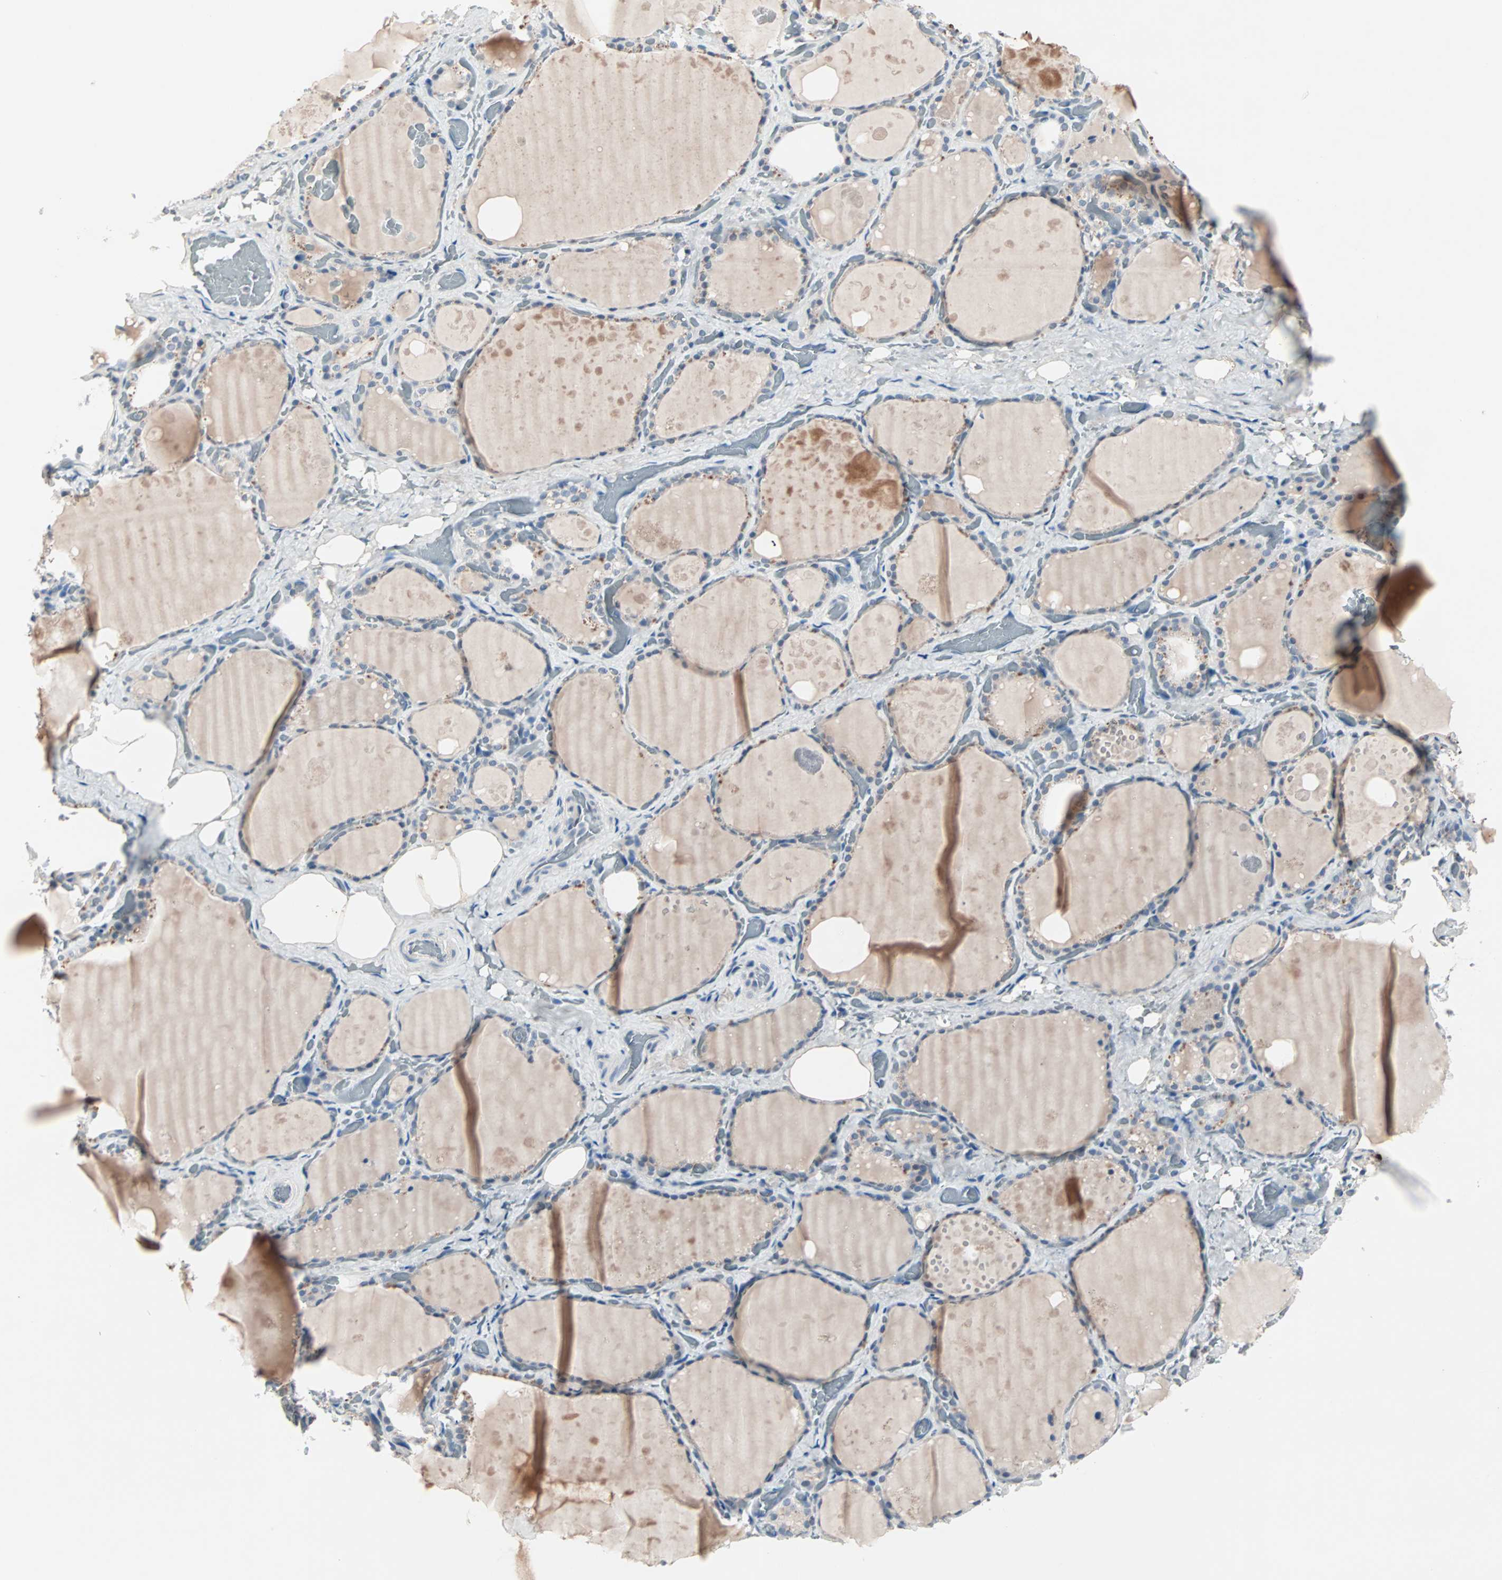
{"staining": {"intensity": "negative", "quantity": "none", "location": "none"}, "tissue": "thyroid gland", "cell_type": "Glandular cells", "image_type": "normal", "snomed": [{"axis": "morphology", "description": "Normal tissue, NOS"}, {"axis": "topography", "description": "Thyroid gland"}], "caption": "Human thyroid gland stained for a protein using IHC reveals no expression in glandular cells.", "gene": "CCNE2", "patient": {"sex": "male", "age": 61}}